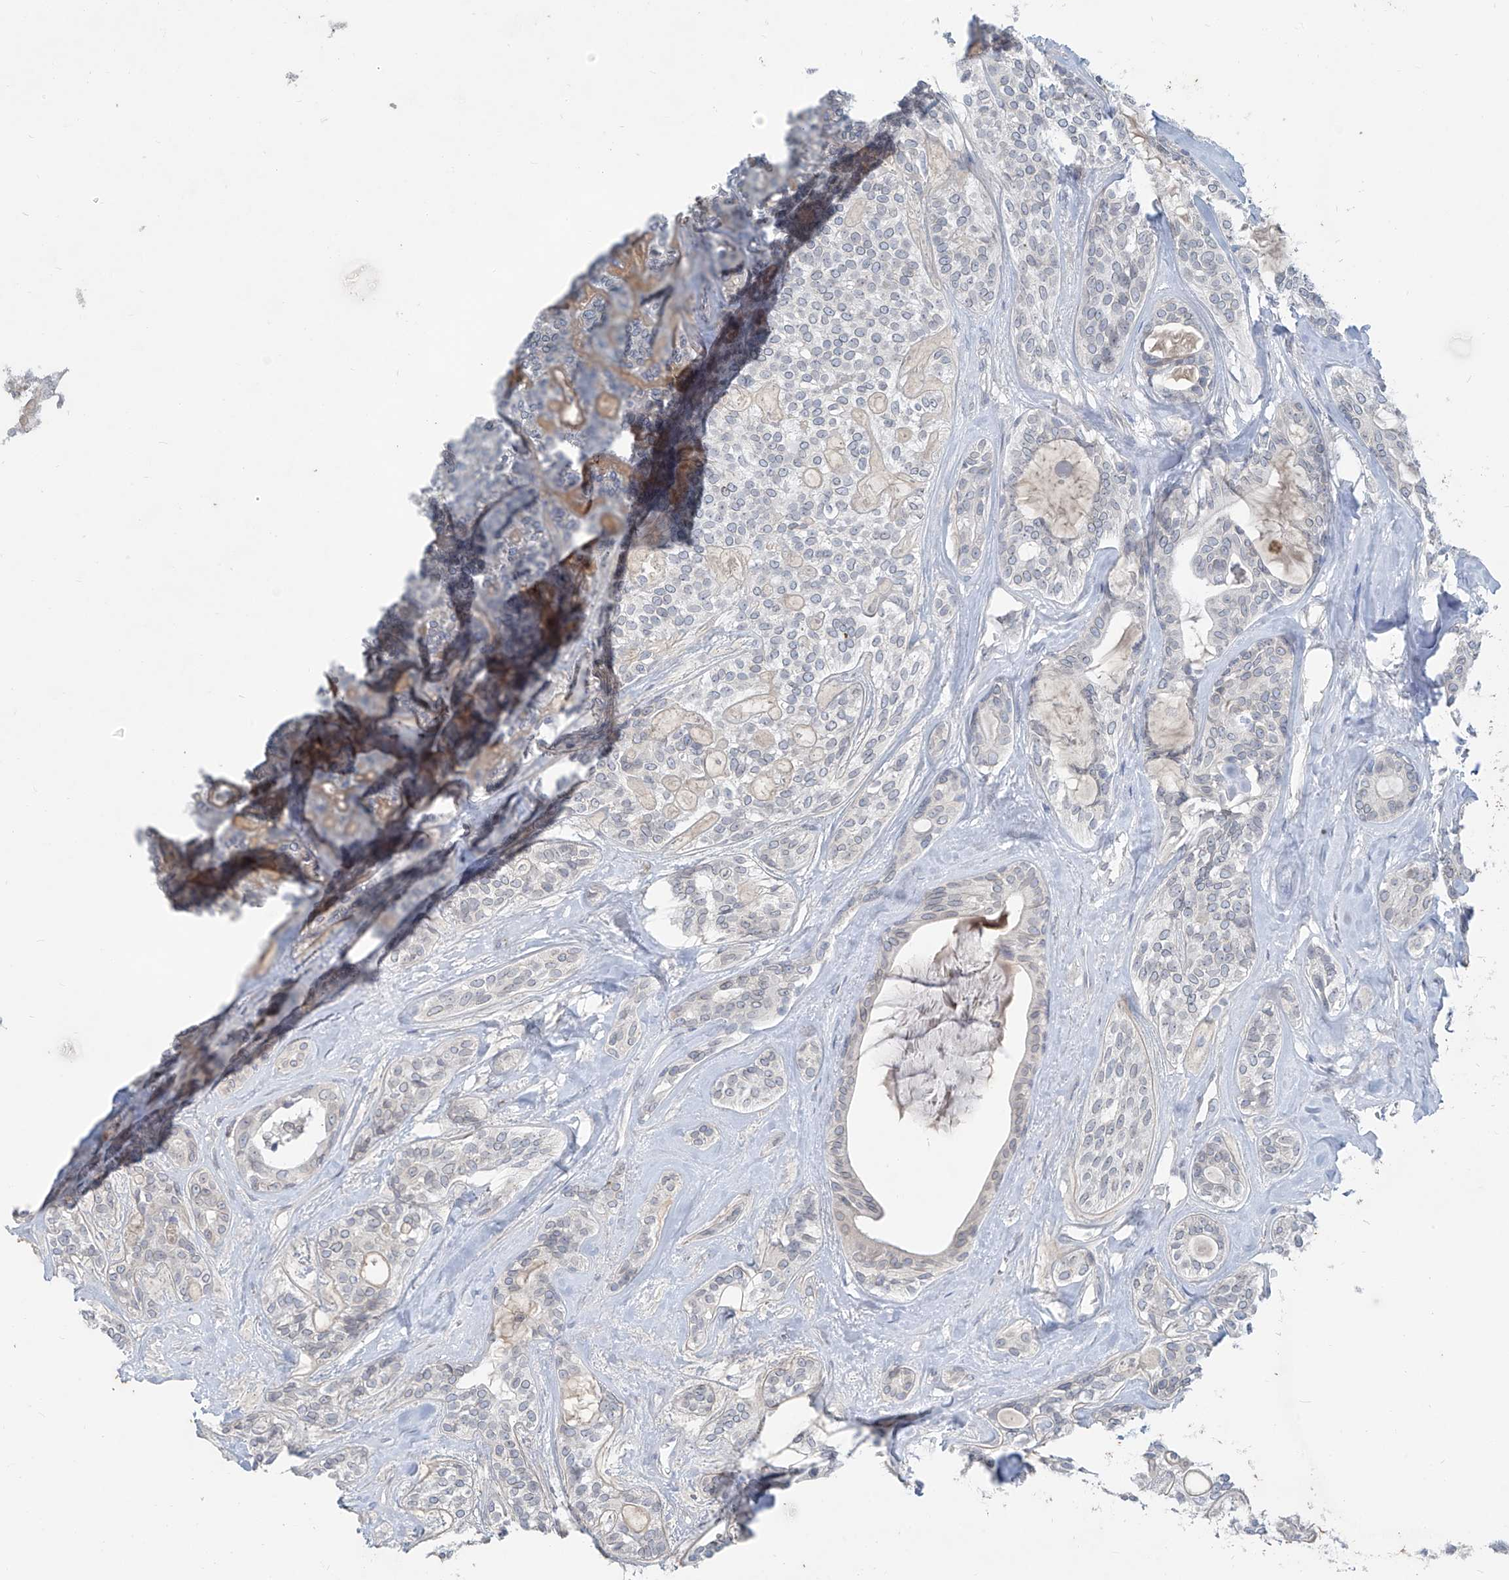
{"staining": {"intensity": "weak", "quantity": "<25%", "location": "cytoplasmic/membranous"}, "tissue": "head and neck cancer", "cell_type": "Tumor cells", "image_type": "cancer", "snomed": [{"axis": "morphology", "description": "Adenocarcinoma, NOS"}, {"axis": "topography", "description": "Head-Neck"}], "caption": "Immunohistochemistry (IHC) micrograph of neoplastic tissue: human head and neck adenocarcinoma stained with DAB displays no significant protein staining in tumor cells. (Stains: DAB immunohistochemistry with hematoxylin counter stain, Microscopy: brightfield microscopy at high magnification).", "gene": "KRTAP25-1", "patient": {"sex": "male", "age": 66}}